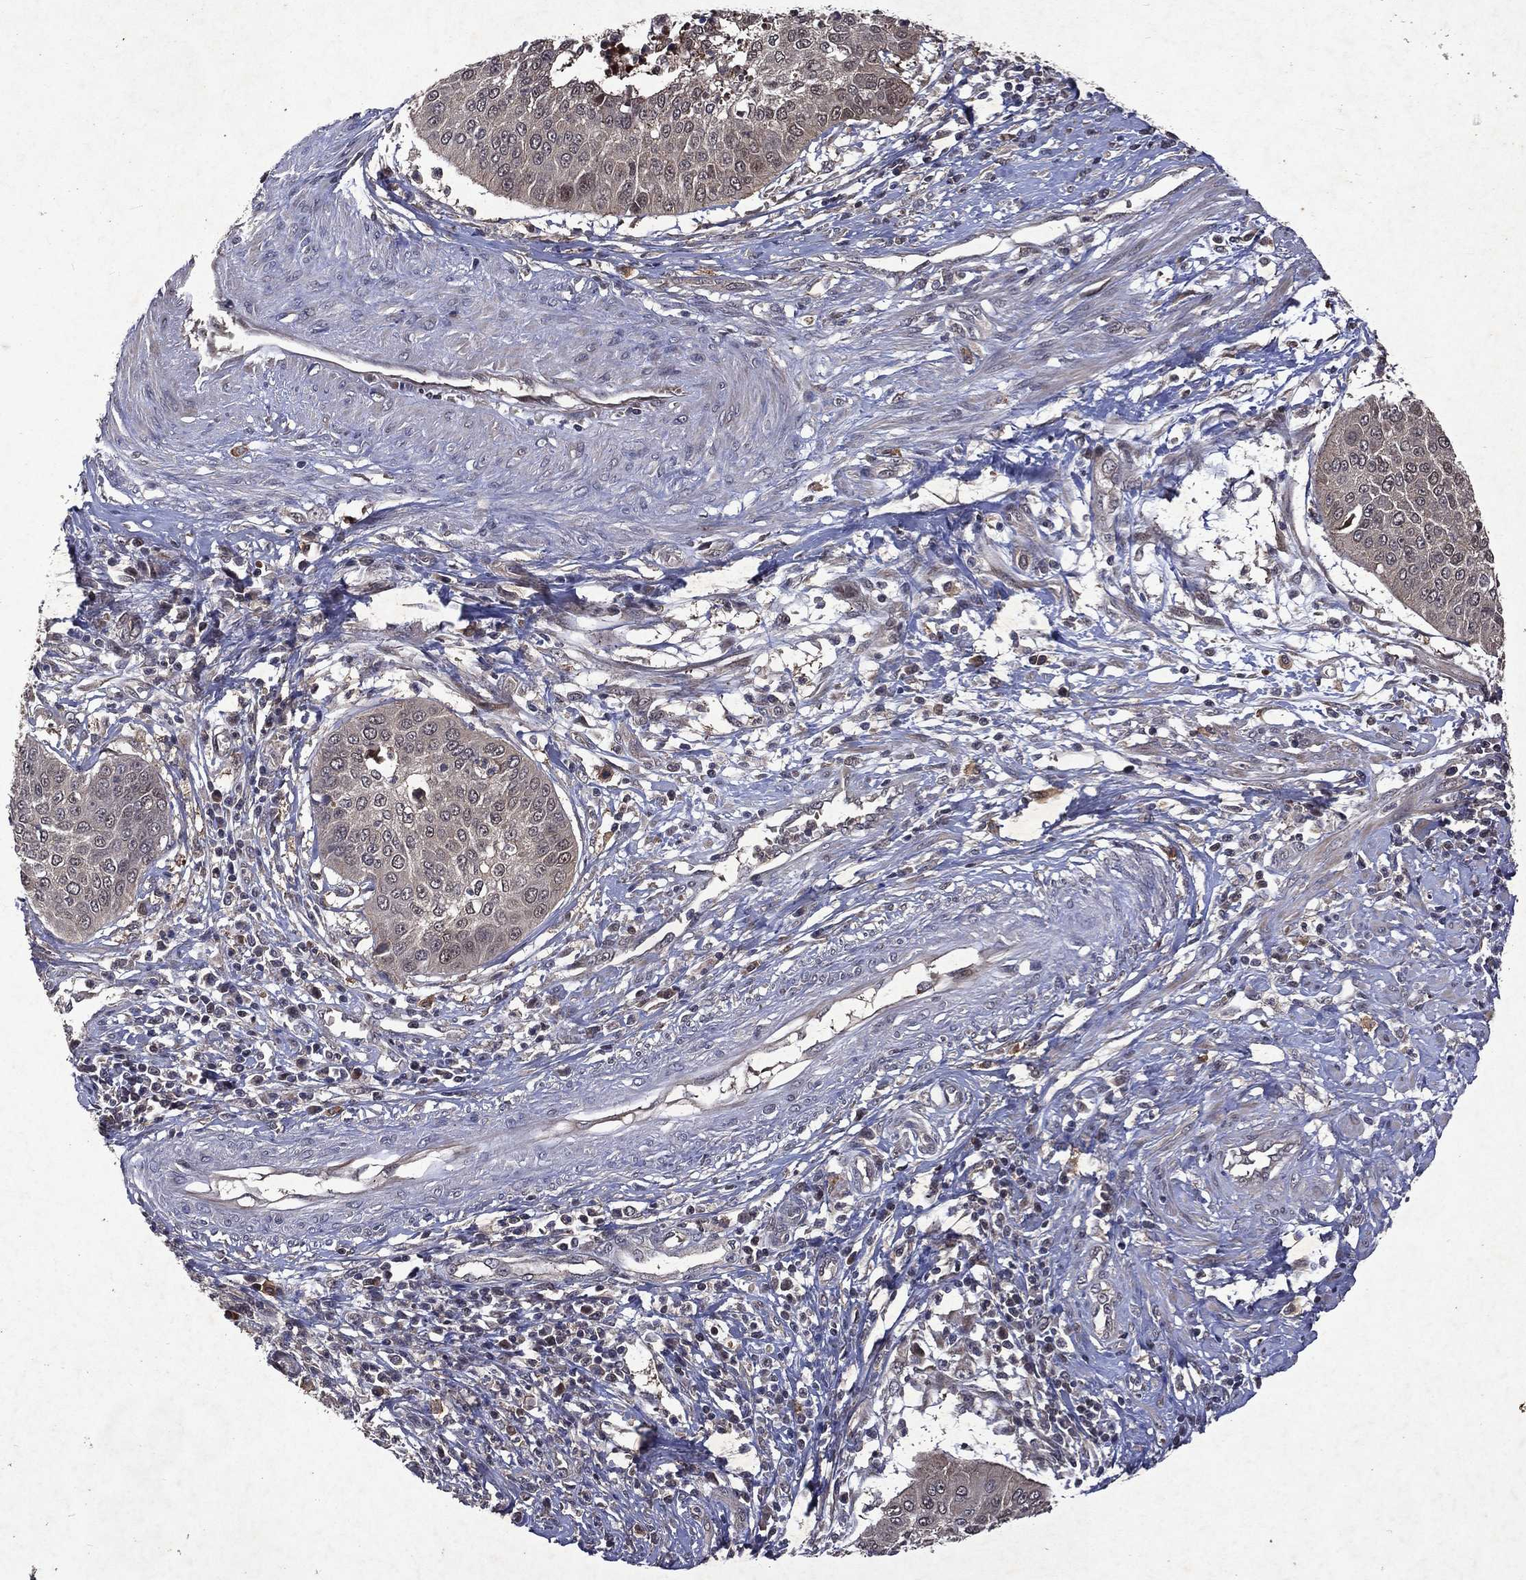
{"staining": {"intensity": "negative", "quantity": "none", "location": "none"}, "tissue": "cervical cancer", "cell_type": "Tumor cells", "image_type": "cancer", "snomed": [{"axis": "morphology", "description": "Normal tissue, NOS"}, {"axis": "morphology", "description": "Squamous cell carcinoma, NOS"}, {"axis": "topography", "description": "Cervix"}], "caption": "IHC micrograph of human cervical cancer stained for a protein (brown), which shows no expression in tumor cells.", "gene": "MTAP", "patient": {"sex": "female", "age": 39}}